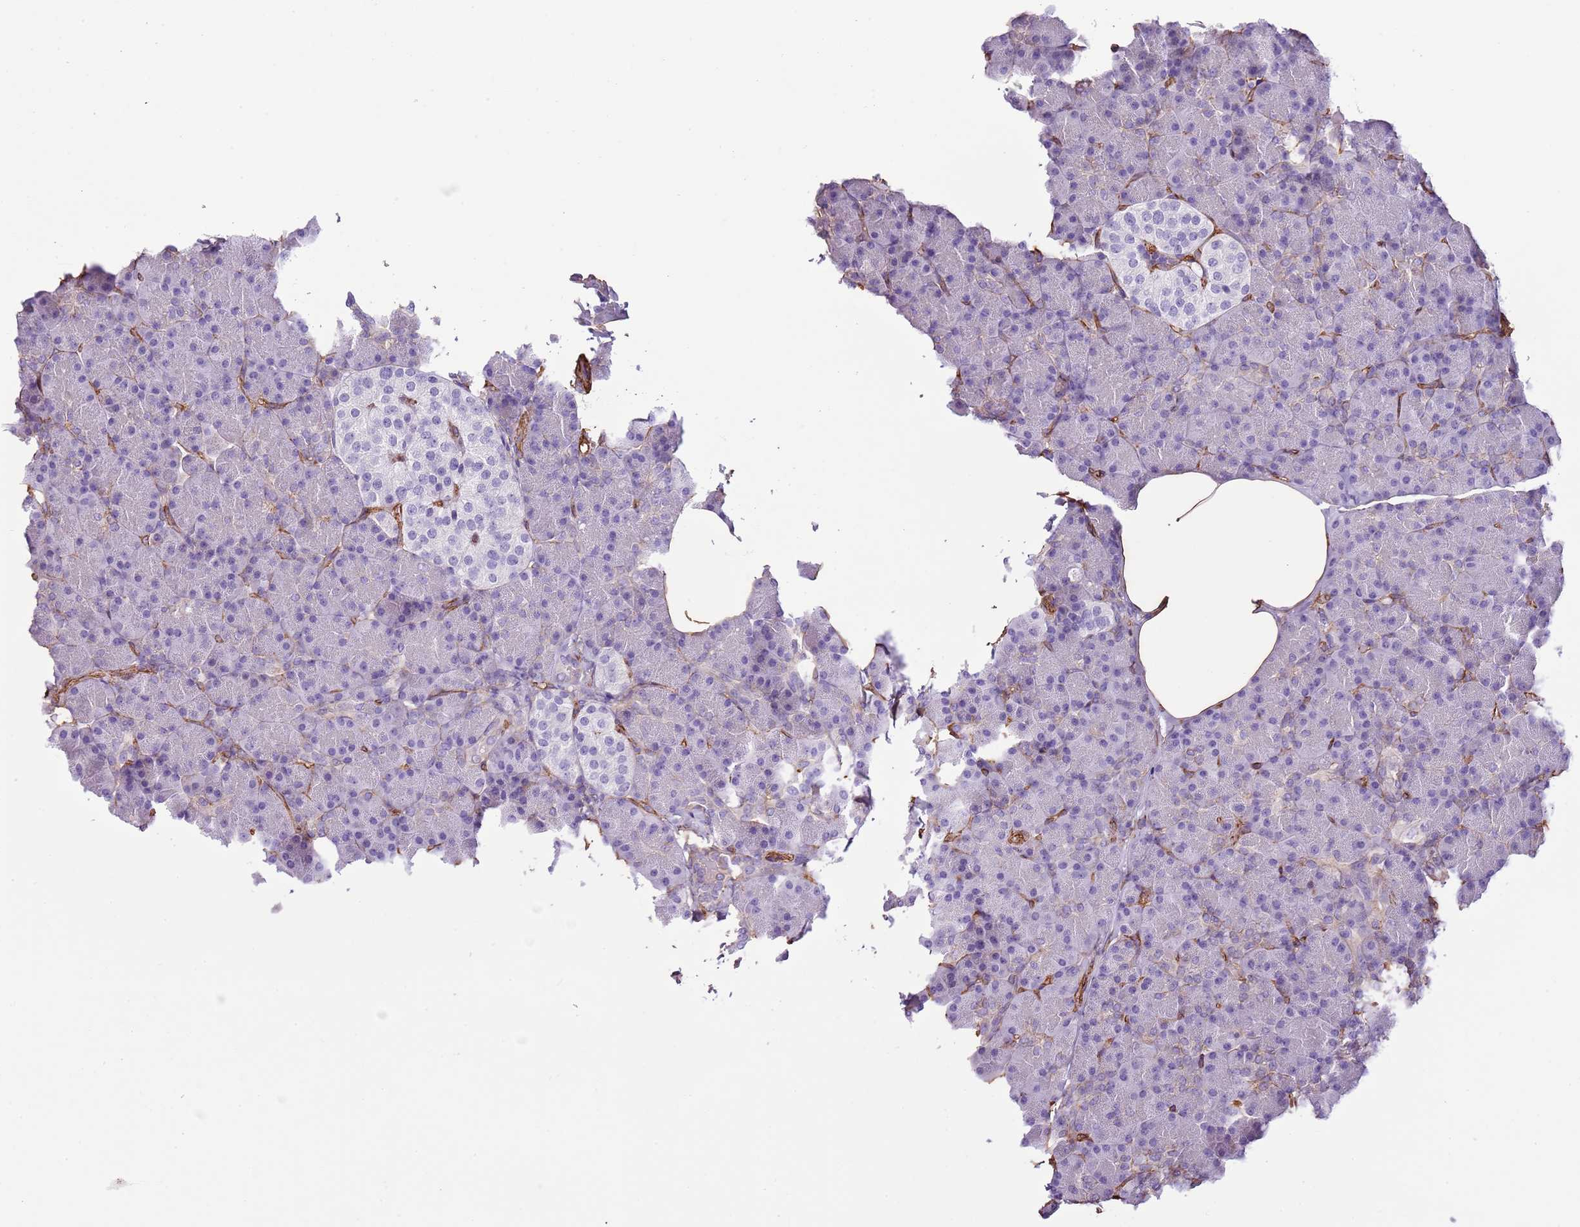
{"staining": {"intensity": "negative", "quantity": "none", "location": "none"}, "tissue": "pancreas", "cell_type": "Exocrine glandular cells", "image_type": "normal", "snomed": [{"axis": "morphology", "description": "Normal tissue, NOS"}, {"axis": "topography", "description": "Pancreas"}], "caption": "A high-resolution image shows immunohistochemistry (IHC) staining of normal pancreas, which exhibits no significant positivity in exocrine glandular cells.", "gene": "CTDSPL", "patient": {"sex": "female", "age": 43}}